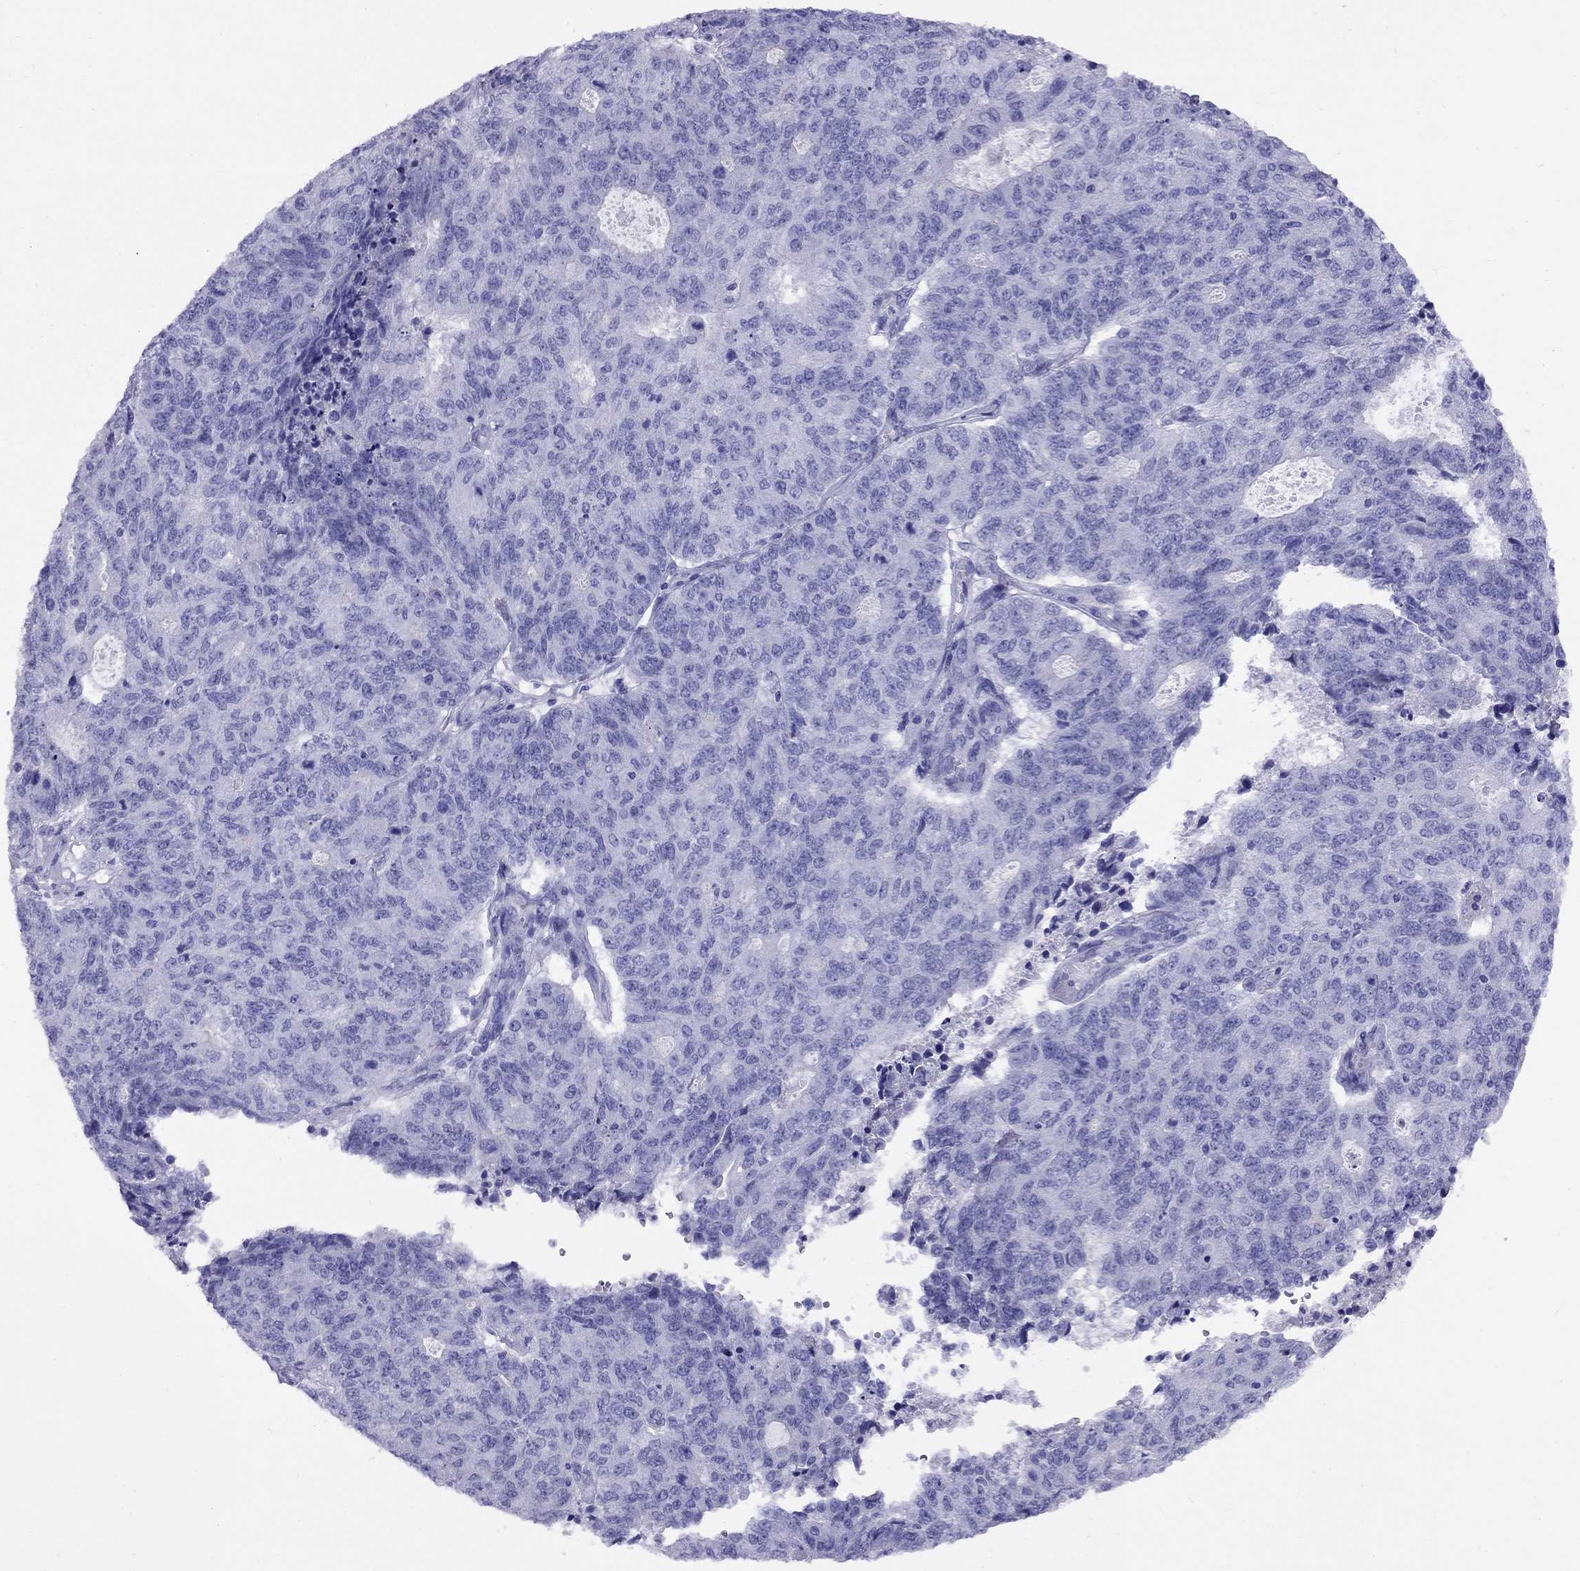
{"staining": {"intensity": "negative", "quantity": "none", "location": "none"}, "tissue": "endometrial cancer", "cell_type": "Tumor cells", "image_type": "cancer", "snomed": [{"axis": "morphology", "description": "Adenocarcinoma, NOS"}, {"axis": "topography", "description": "Endometrium"}], "caption": "Histopathology image shows no significant protein positivity in tumor cells of endometrial cancer (adenocarcinoma).", "gene": "AVPR1B", "patient": {"sex": "female", "age": 82}}